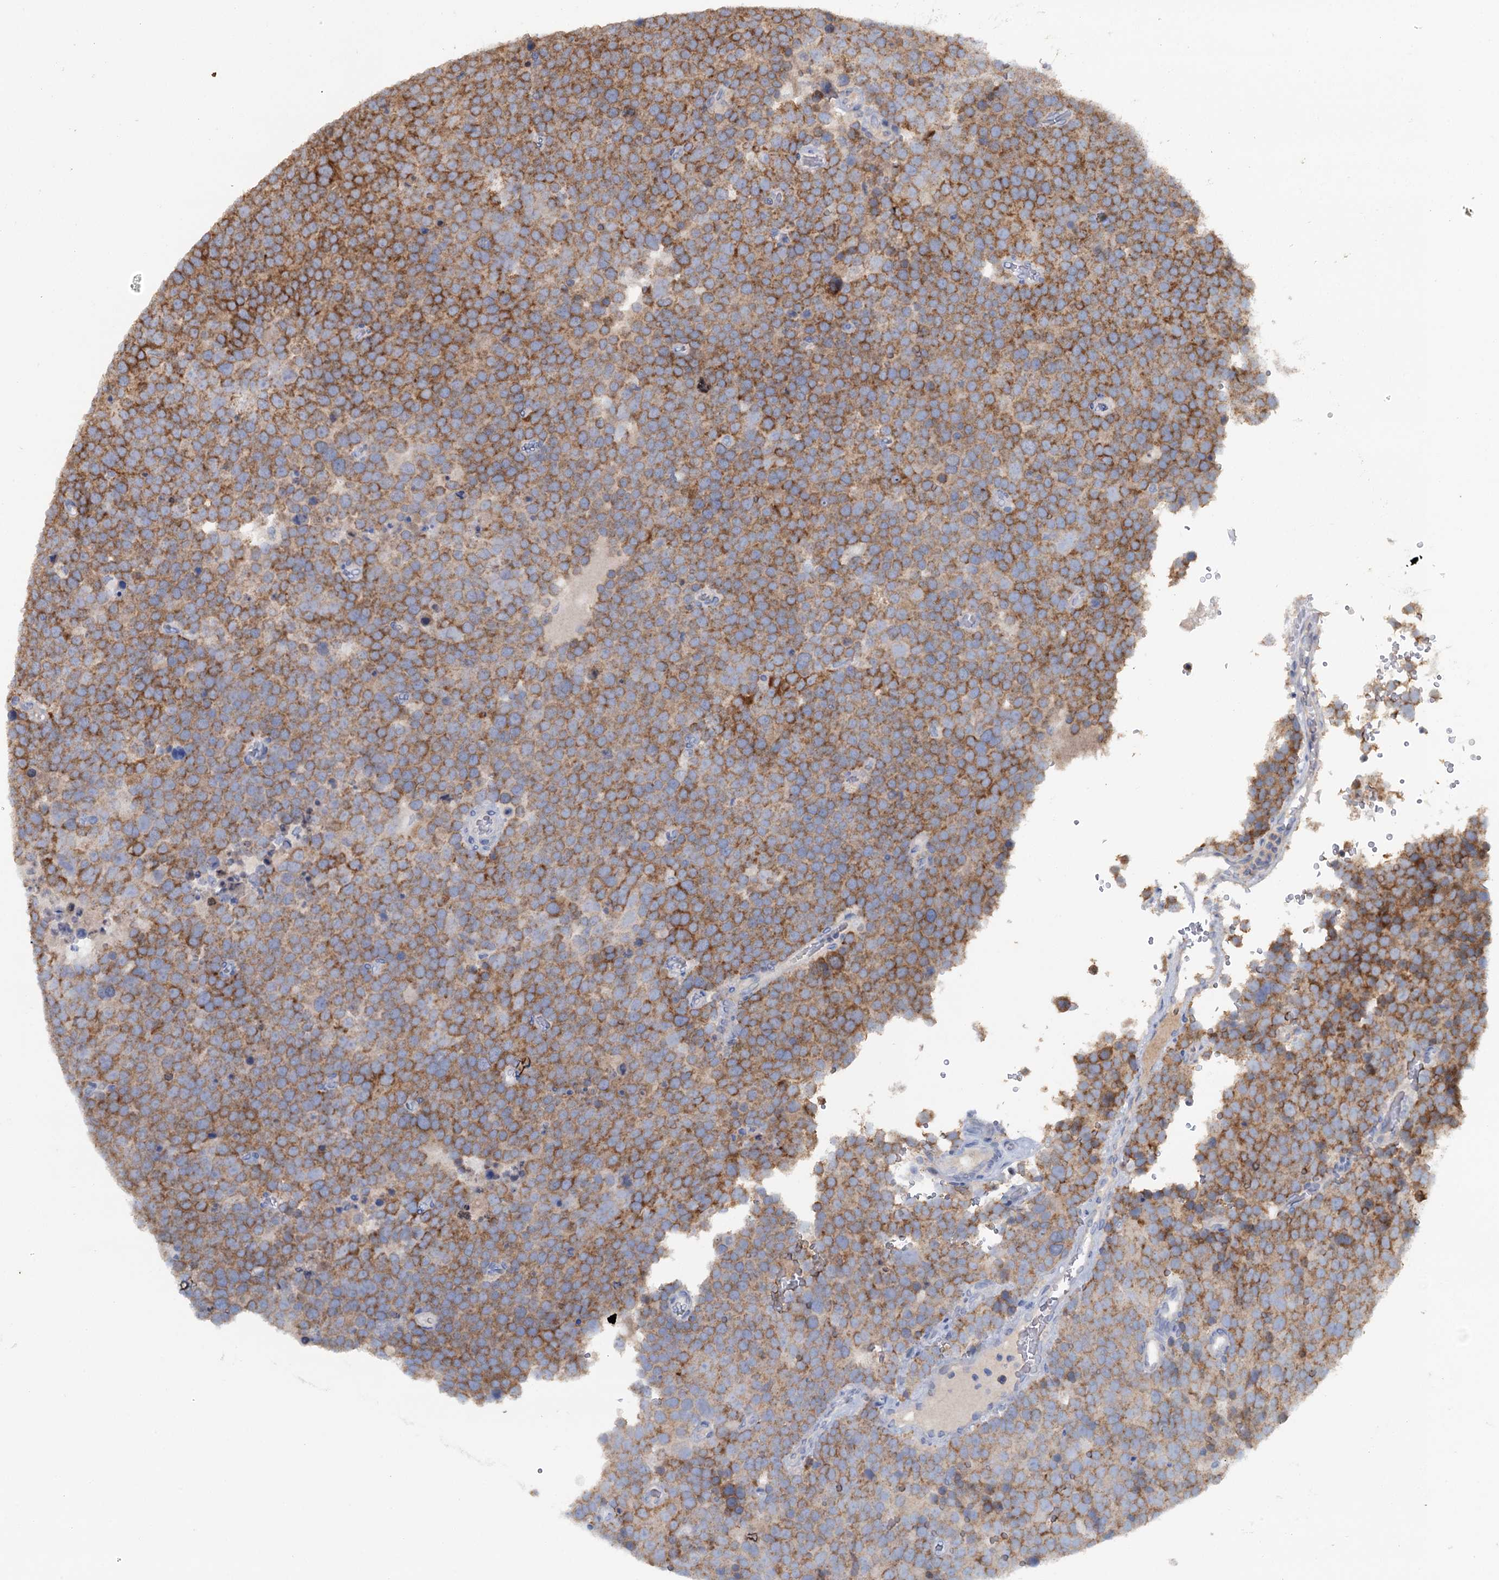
{"staining": {"intensity": "strong", "quantity": ">75%", "location": "cytoplasmic/membranous"}, "tissue": "testis cancer", "cell_type": "Tumor cells", "image_type": "cancer", "snomed": [{"axis": "morphology", "description": "Seminoma, NOS"}, {"axis": "topography", "description": "Testis"}], "caption": "Human testis cancer (seminoma) stained for a protein (brown) shows strong cytoplasmic/membranous positive staining in approximately >75% of tumor cells.", "gene": "FUNDC1", "patient": {"sex": "male", "age": 71}}